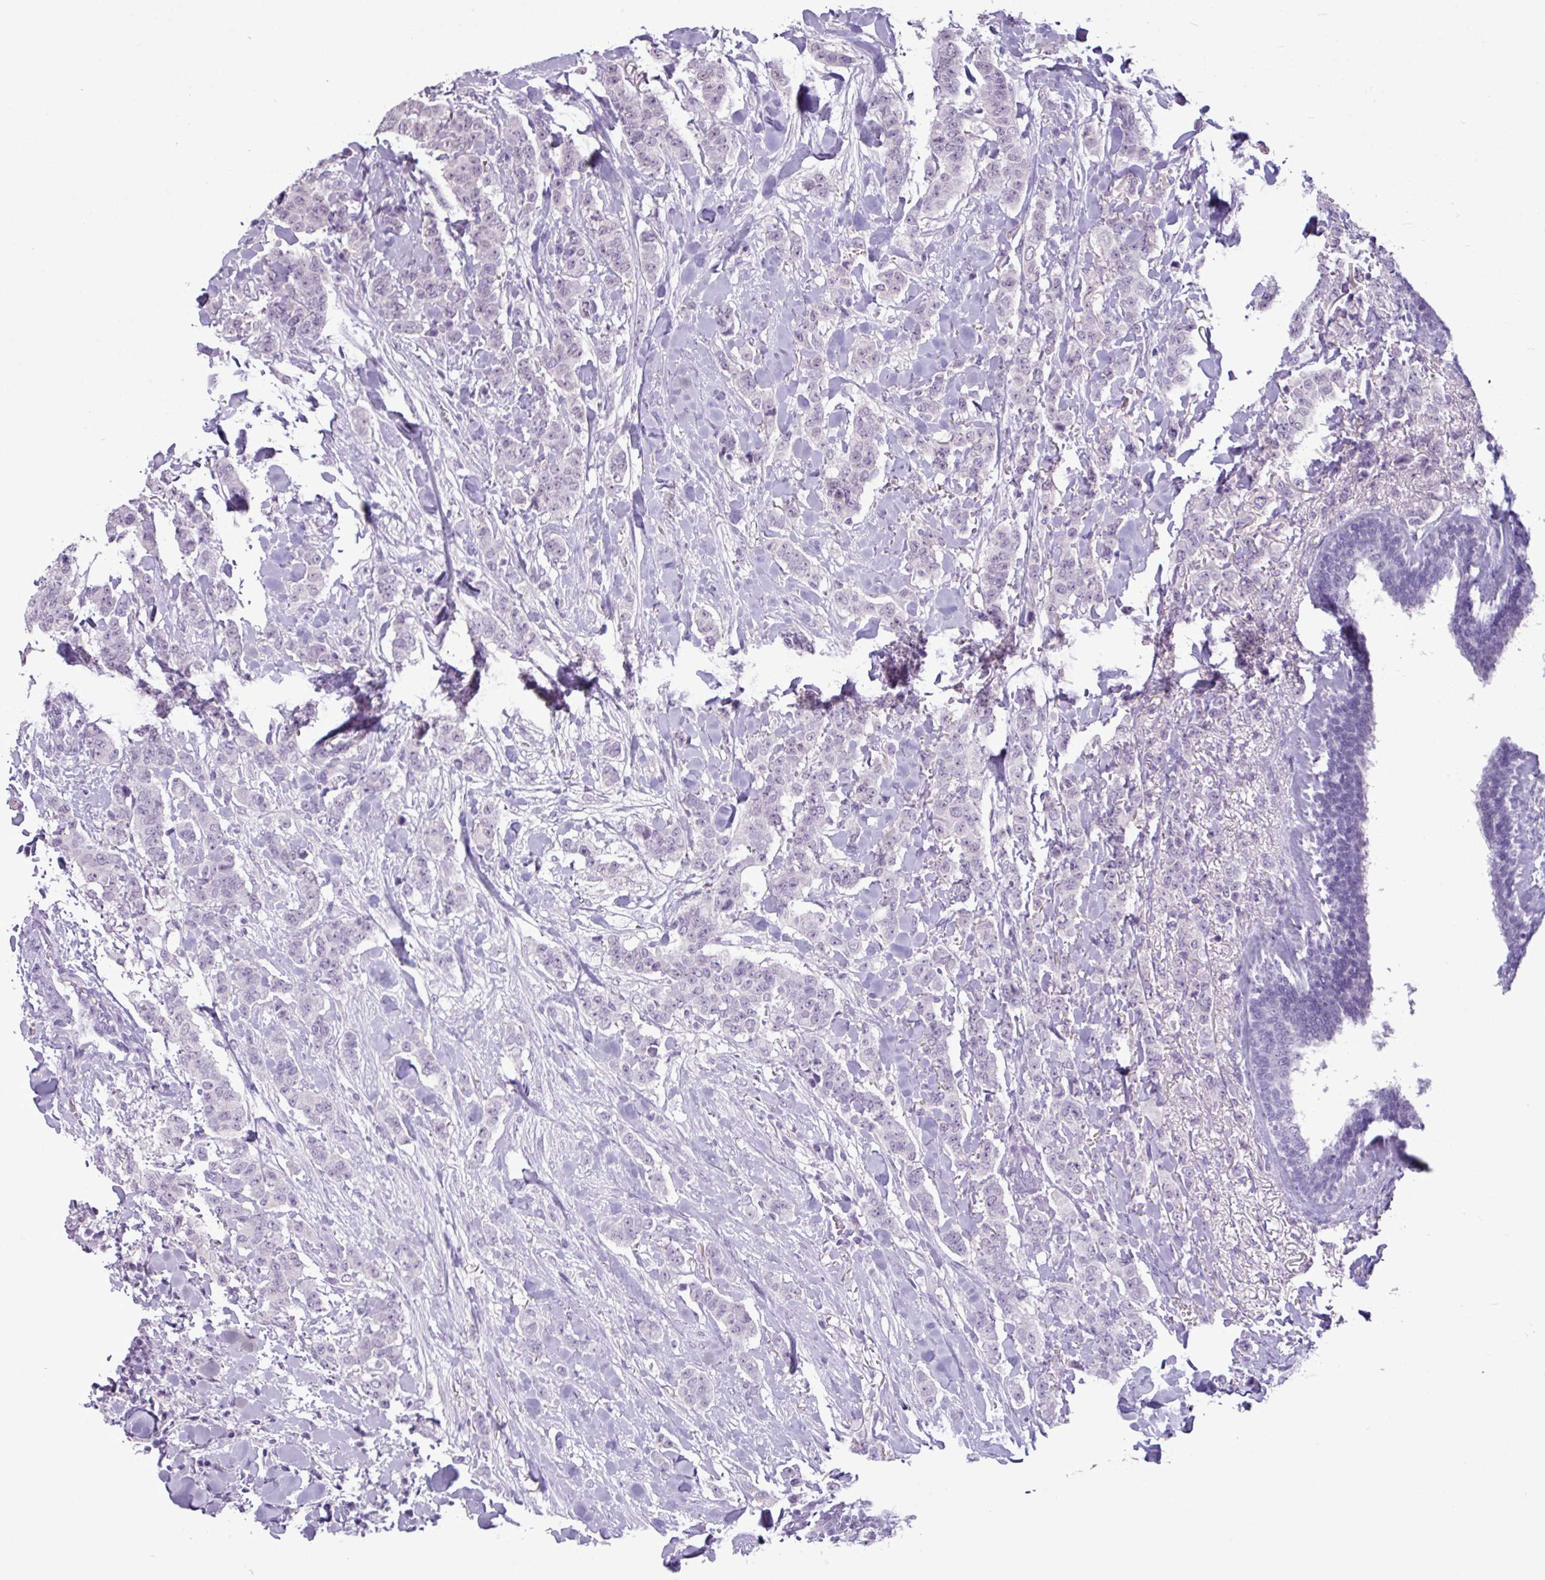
{"staining": {"intensity": "negative", "quantity": "none", "location": "none"}, "tissue": "breast cancer", "cell_type": "Tumor cells", "image_type": "cancer", "snomed": [{"axis": "morphology", "description": "Duct carcinoma"}, {"axis": "topography", "description": "Breast"}], "caption": "Infiltrating ductal carcinoma (breast) was stained to show a protein in brown. There is no significant positivity in tumor cells.", "gene": "AMY2A", "patient": {"sex": "female", "age": 40}}